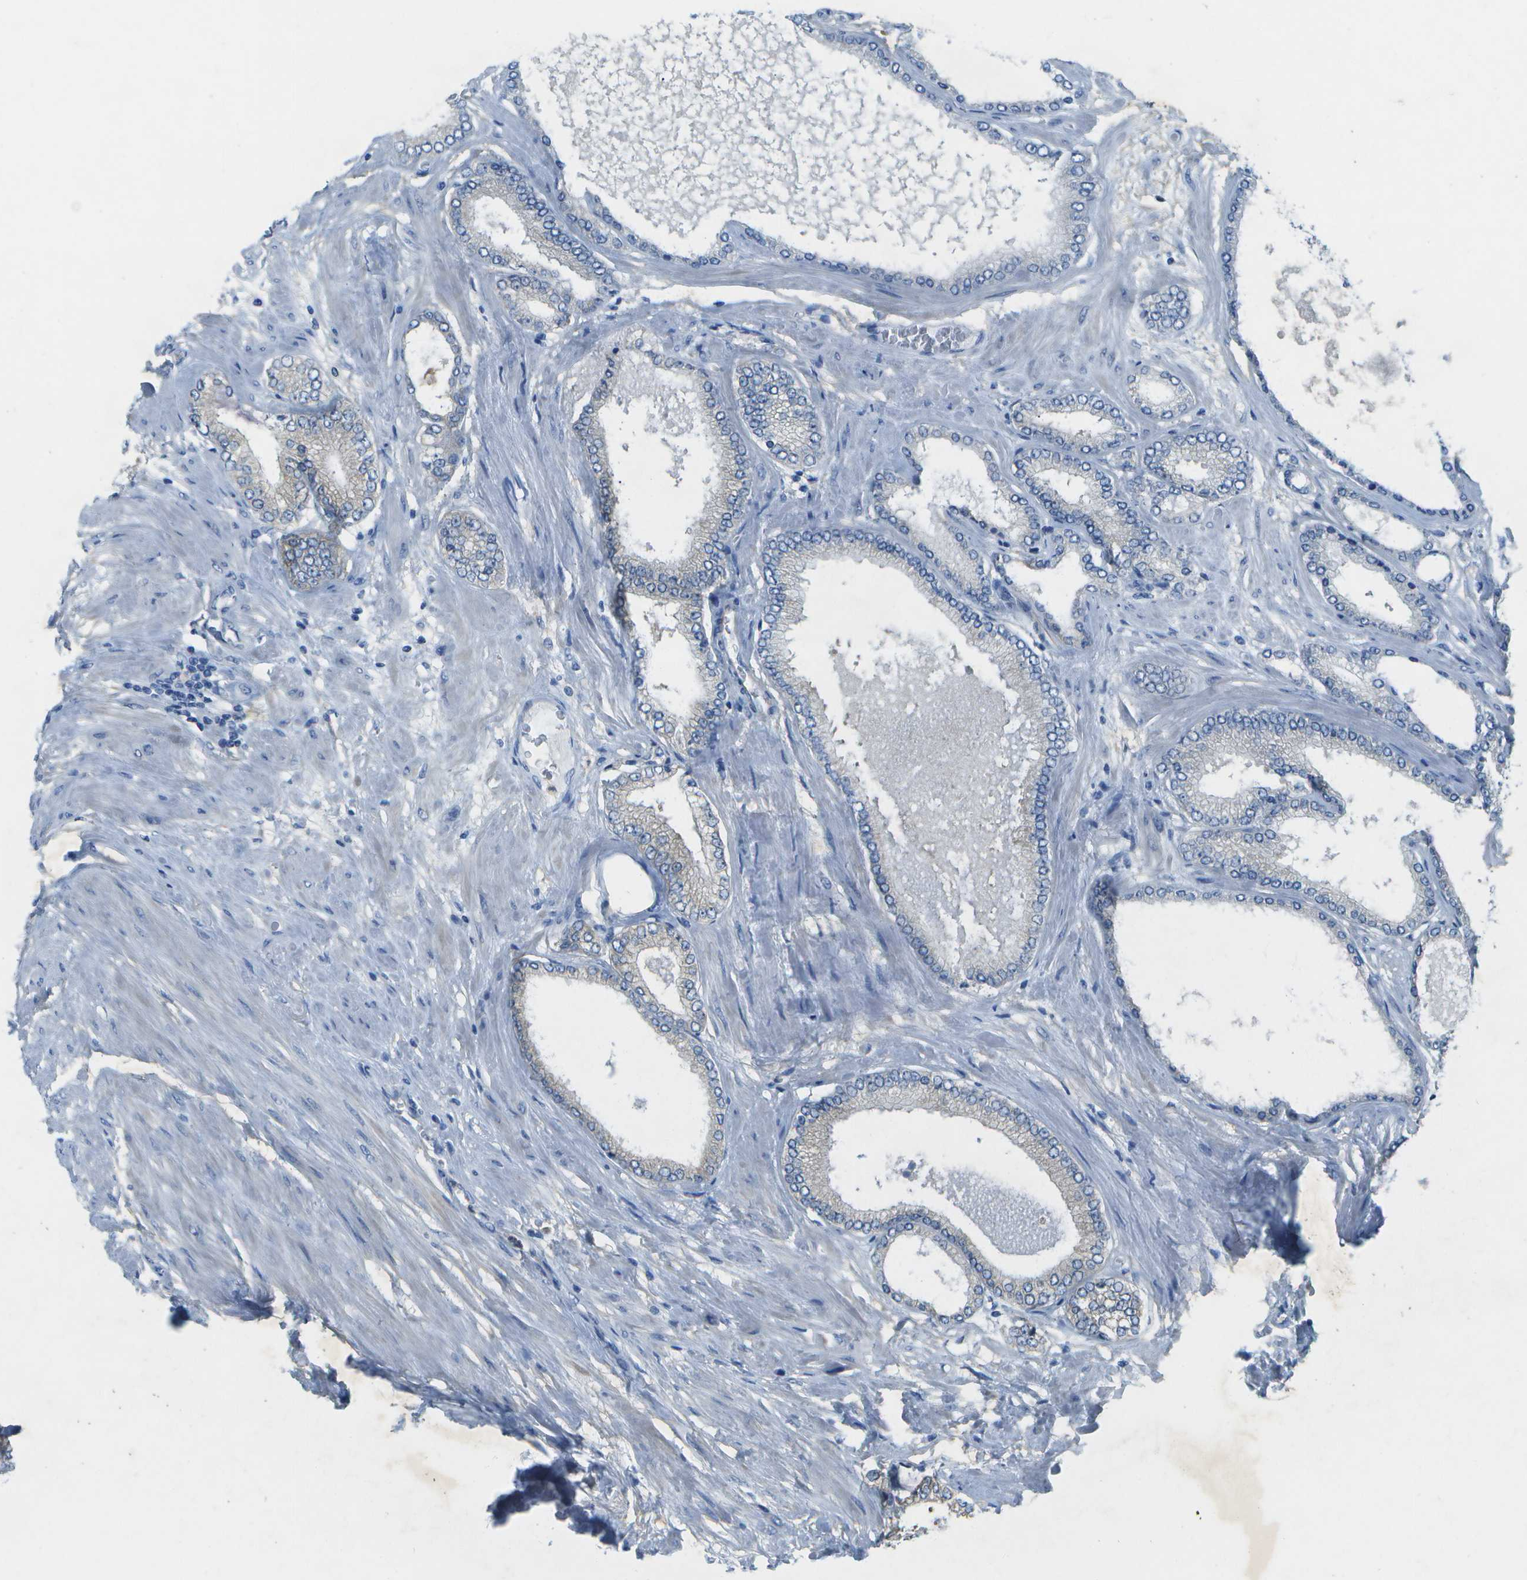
{"staining": {"intensity": "negative", "quantity": "none", "location": "none"}, "tissue": "prostate cancer", "cell_type": "Tumor cells", "image_type": "cancer", "snomed": [{"axis": "morphology", "description": "Adenocarcinoma, High grade"}, {"axis": "topography", "description": "Prostate"}], "caption": "Immunohistochemistry of high-grade adenocarcinoma (prostate) displays no expression in tumor cells. (DAB IHC with hematoxylin counter stain).", "gene": "WNK2", "patient": {"sex": "male", "age": 61}}